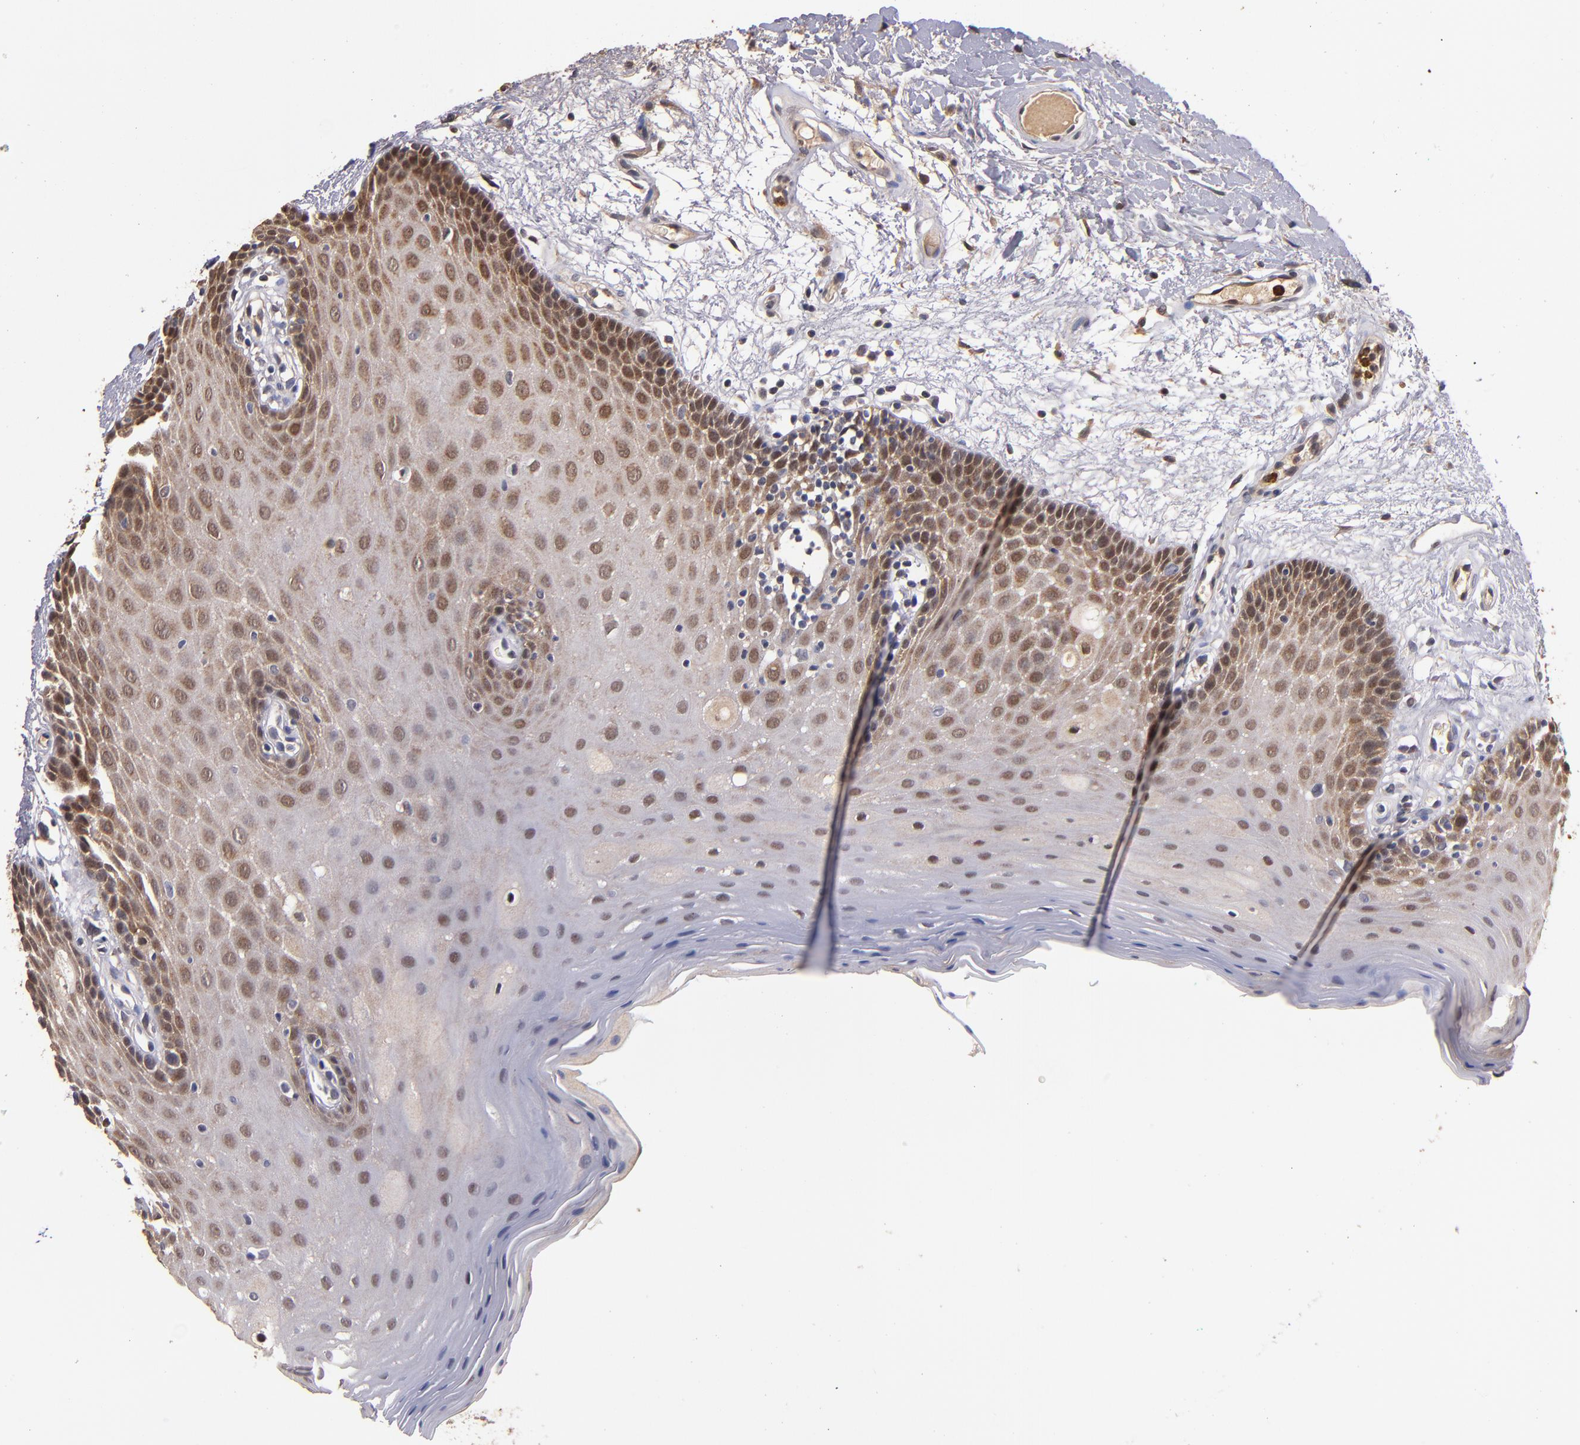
{"staining": {"intensity": "moderate", "quantity": "25%-75%", "location": "cytoplasmic/membranous,nuclear"}, "tissue": "oral mucosa", "cell_type": "Squamous epithelial cells", "image_type": "normal", "snomed": [{"axis": "morphology", "description": "Normal tissue, NOS"}, {"axis": "morphology", "description": "Squamous cell carcinoma, NOS"}, {"axis": "topography", "description": "Skeletal muscle"}, {"axis": "topography", "description": "Oral tissue"}, {"axis": "topography", "description": "Head-Neck"}], "caption": "Protein staining demonstrates moderate cytoplasmic/membranous,nuclear positivity in approximately 25%-75% of squamous epithelial cells in benign oral mucosa. (brown staining indicates protein expression, while blue staining denotes nuclei).", "gene": "TTLL12", "patient": {"sex": "male", "age": 71}}